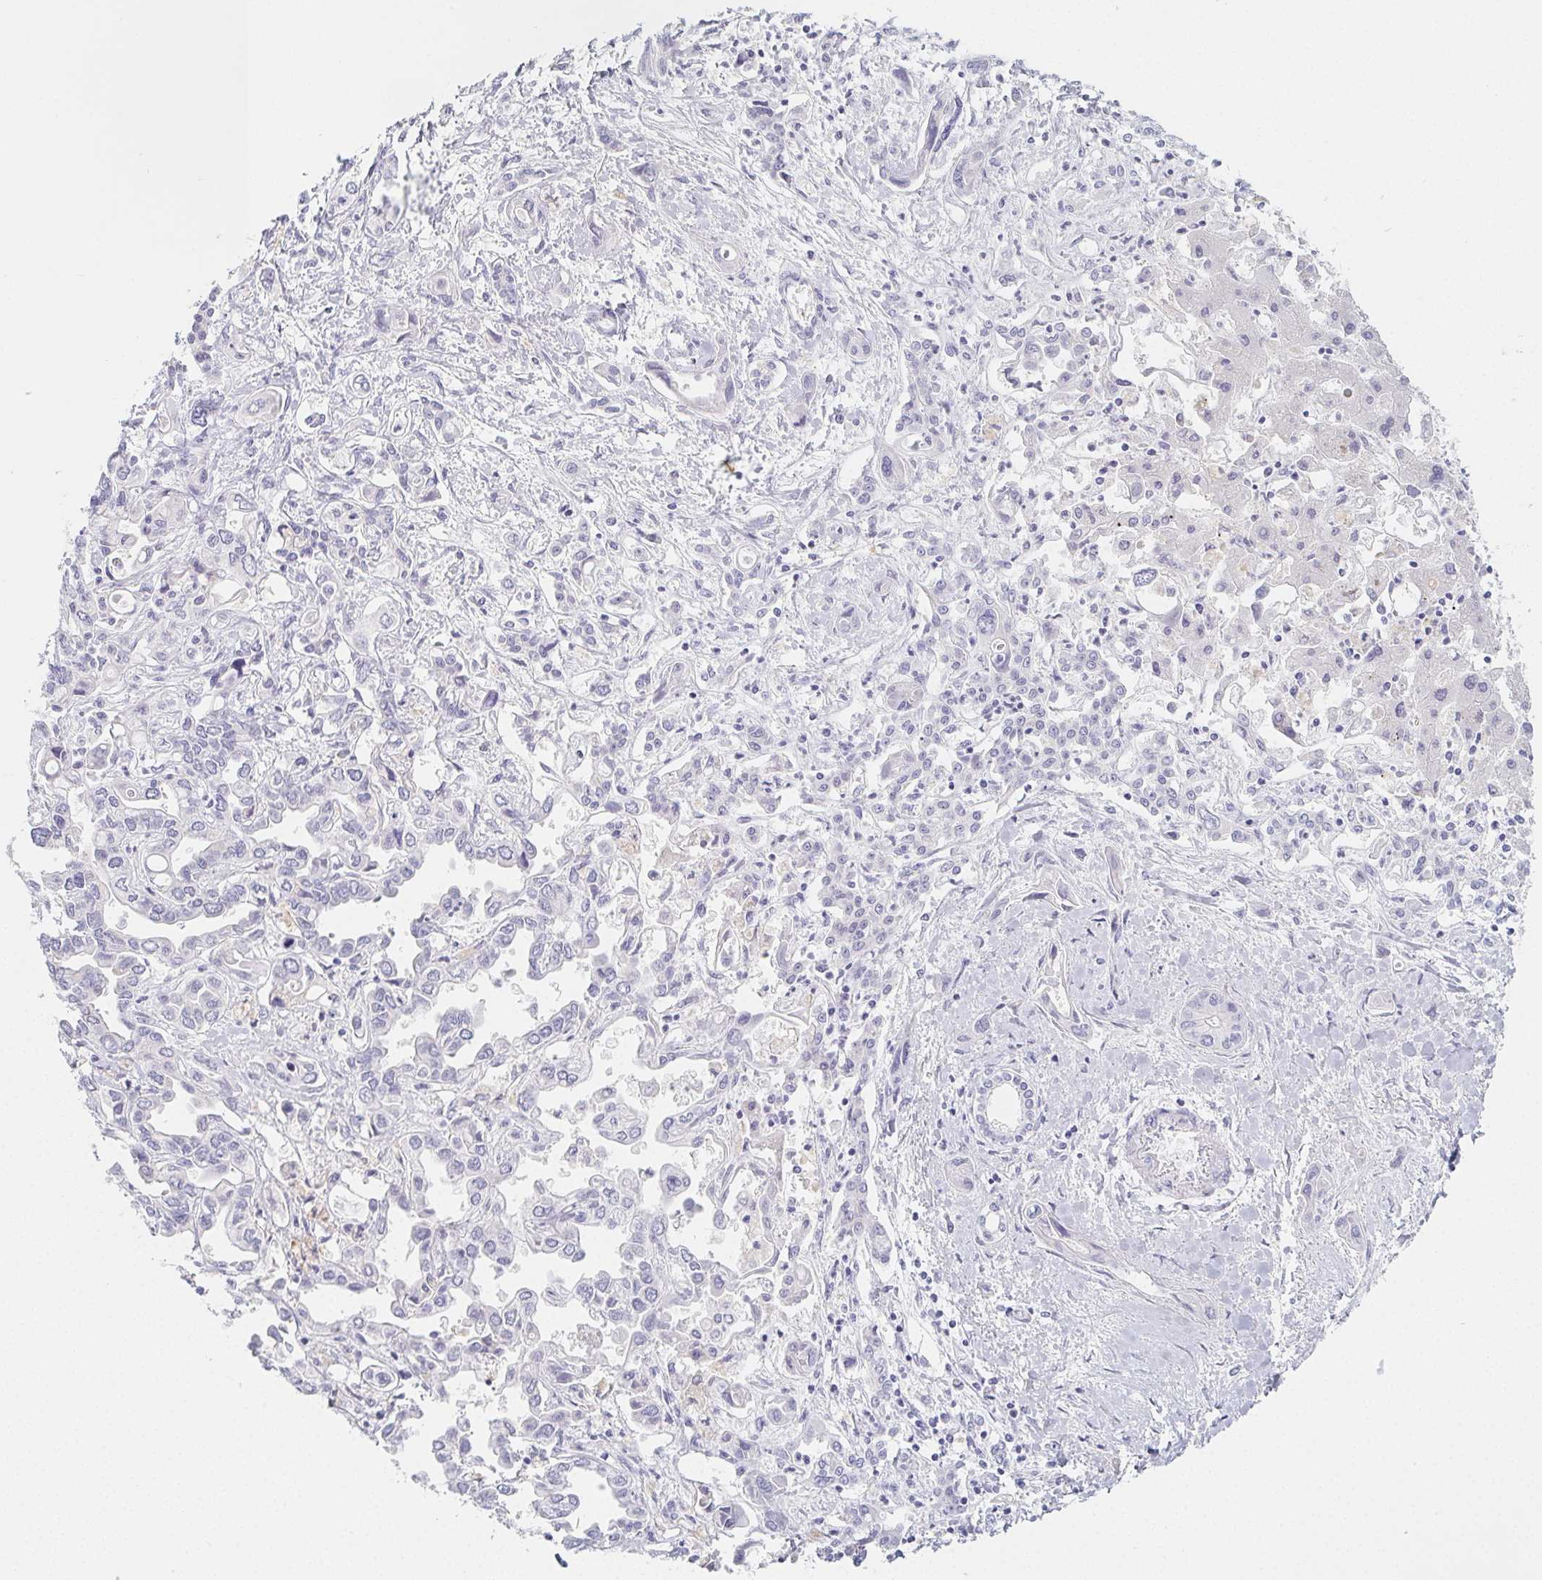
{"staining": {"intensity": "negative", "quantity": "none", "location": "none"}, "tissue": "liver cancer", "cell_type": "Tumor cells", "image_type": "cancer", "snomed": [{"axis": "morphology", "description": "Cholangiocarcinoma"}, {"axis": "topography", "description": "Liver"}], "caption": "The immunohistochemistry micrograph has no significant expression in tumor cells of liver cancer (cholangiocarcinoma) tissue. (DAB (3,3'-diaminobenzidine) immunohistochemistry visualized using brightfield microscopy, high magnification).", "gene": "GLIPR1L1", "patient": {"sex": "female", "age": 64}}